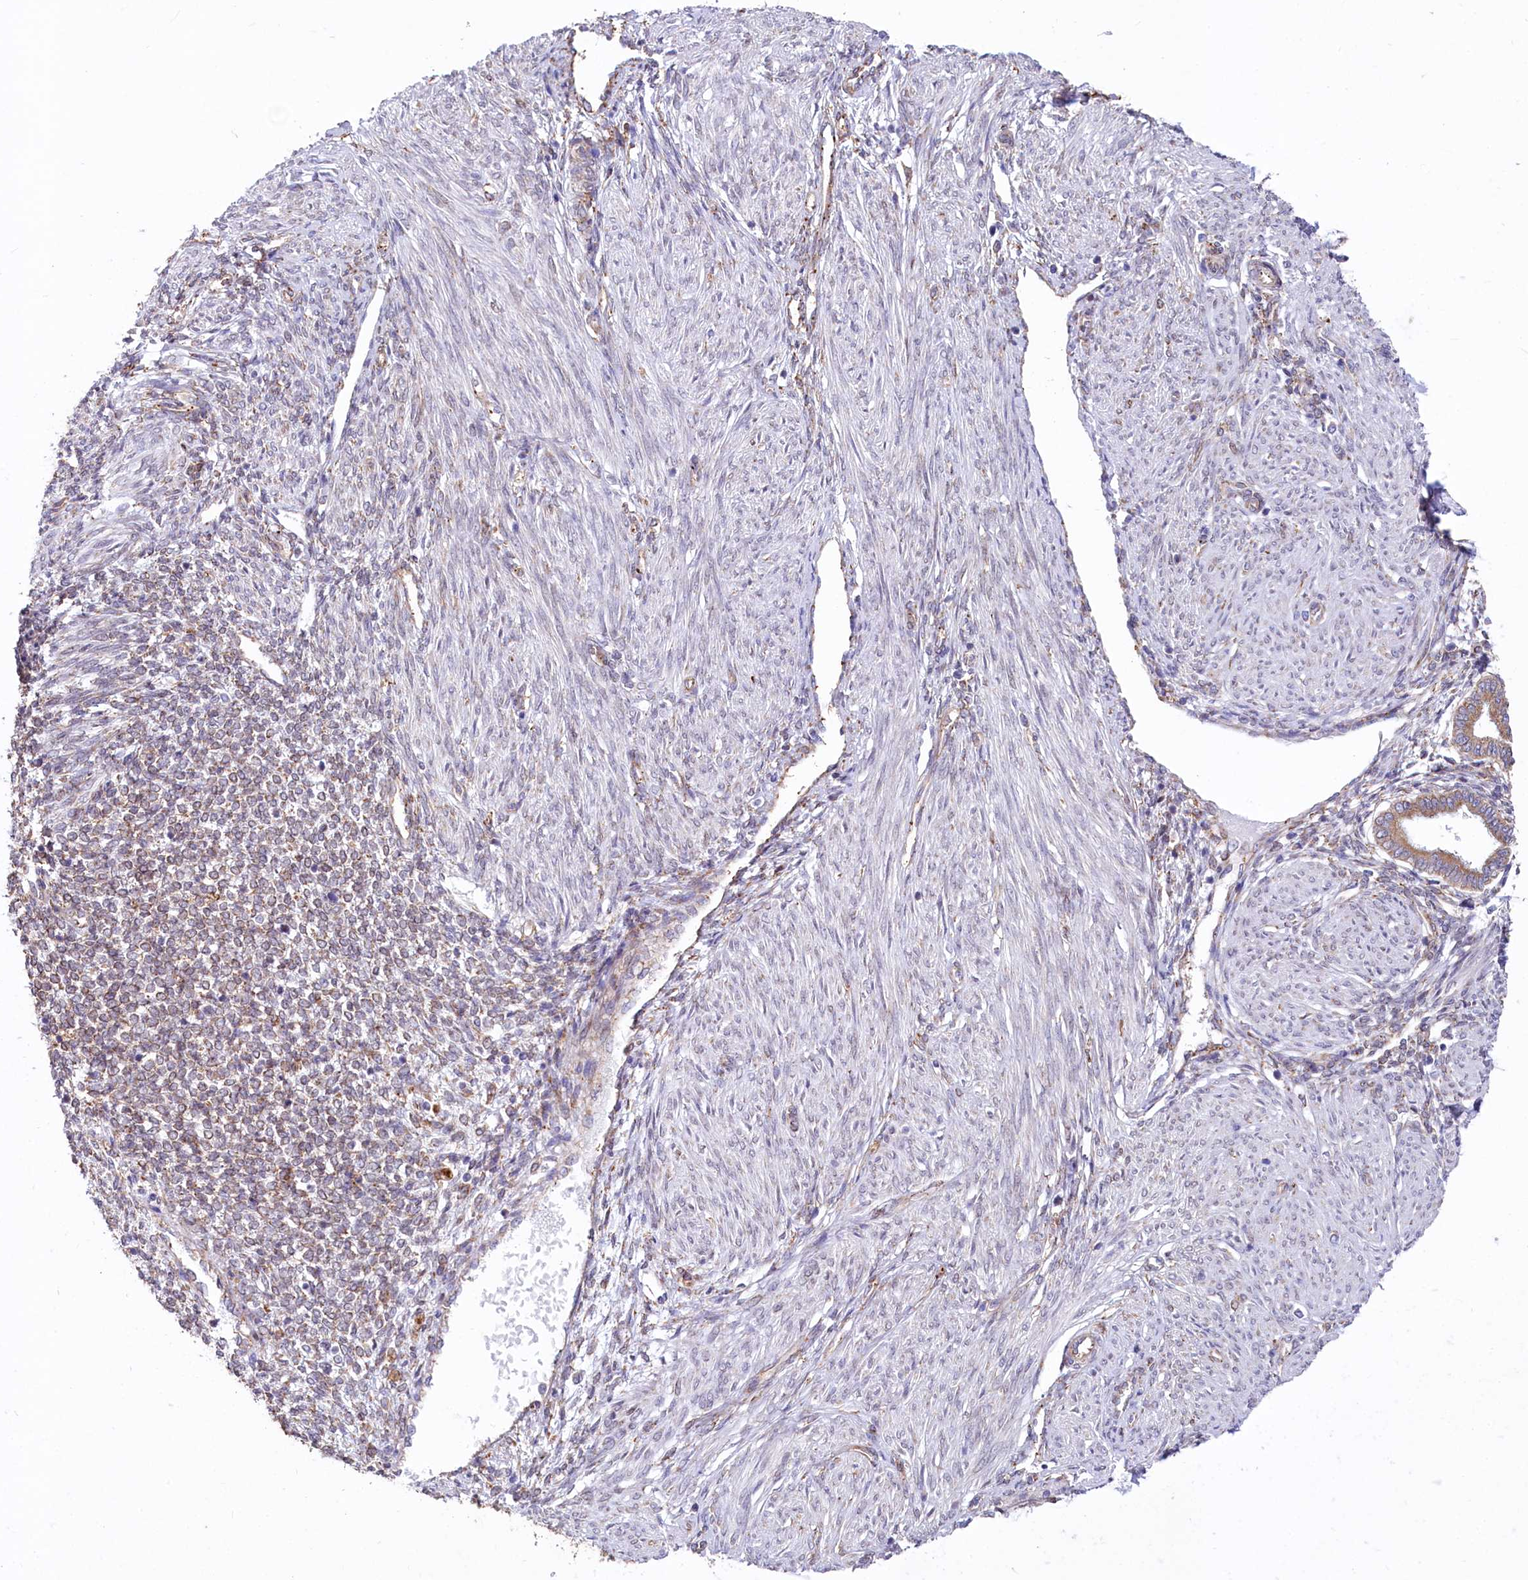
{"staining": {"intensity": "moderate", "quantity": "<25%", "location": "cytoplasmic/membranous"}, "tissue": "endometrium", "cell_type": "Cells in endometrial stroma", "image_type": "normal", "snomed": [{"axis": "morphology", "description": "Normal tissue, NOS"}, {"axis": "topography", "description": "Endometrium"}], "caption": "Approximately <25% of cells in endometrial stroma in unremarkable endometrium demonstrate moderate cytoplasmic/membranous protein expression as visualized by brown immunohistochemical staining.", "gene": "CHID1", "patient": {"sex": "female", "age": 53}}